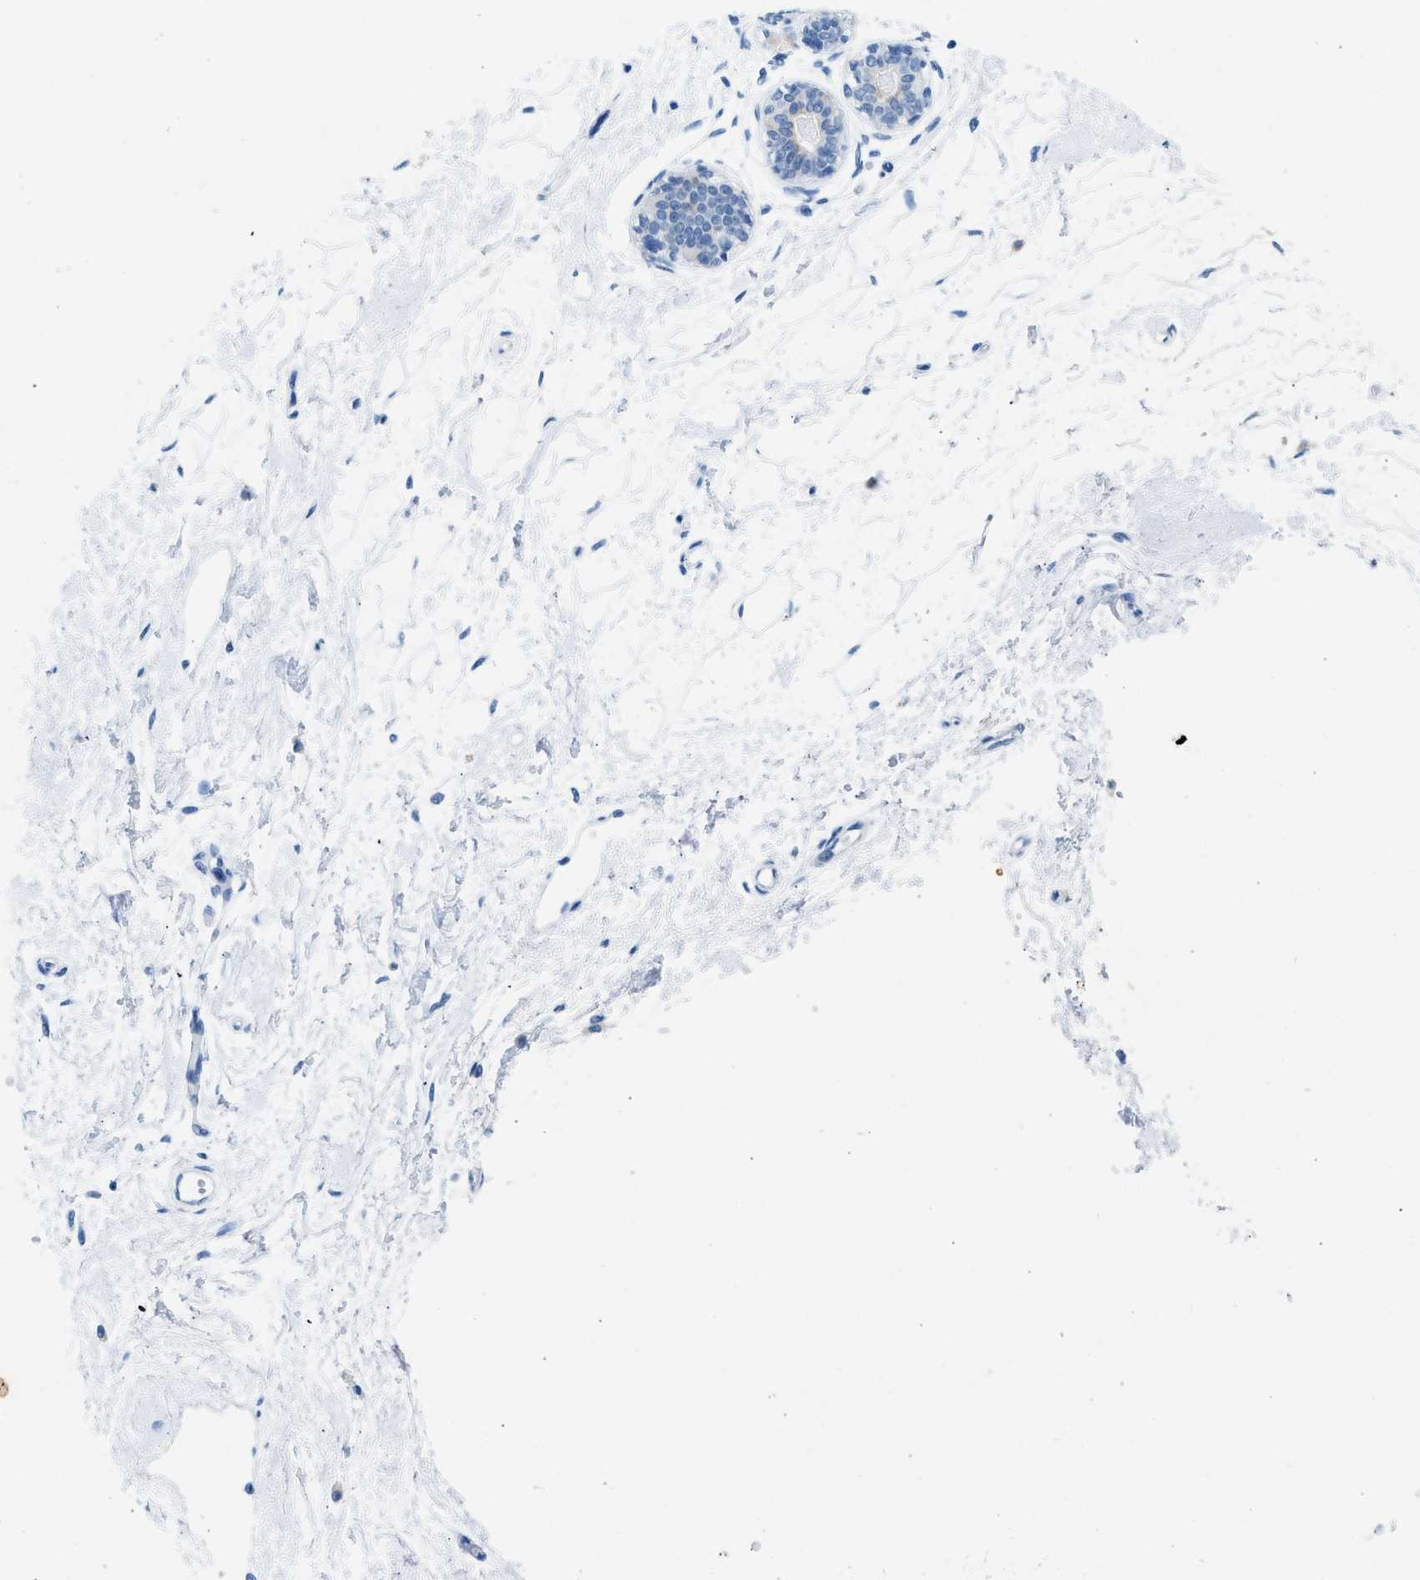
{"staining": {"intensity": "negative", "quantity": "none", "location": "none"}, "tissue": "breast", "cell_type": "Adipocytes", "image_type": "normal", "snomed": [{"axis": "morphology", "description": "Normal tissue, NOS"}, {"axis": "topography", "description": "Breast"}], "caption": "A histopathology image of breast stained for a protein exhibits no brown staining in adipocytes. The staining is performed using DAB brown chromogen with nuclei counter-stained in using hematoxylin.", "gene": "HHATL", "patient": {"sex": "female", "age": 45}}